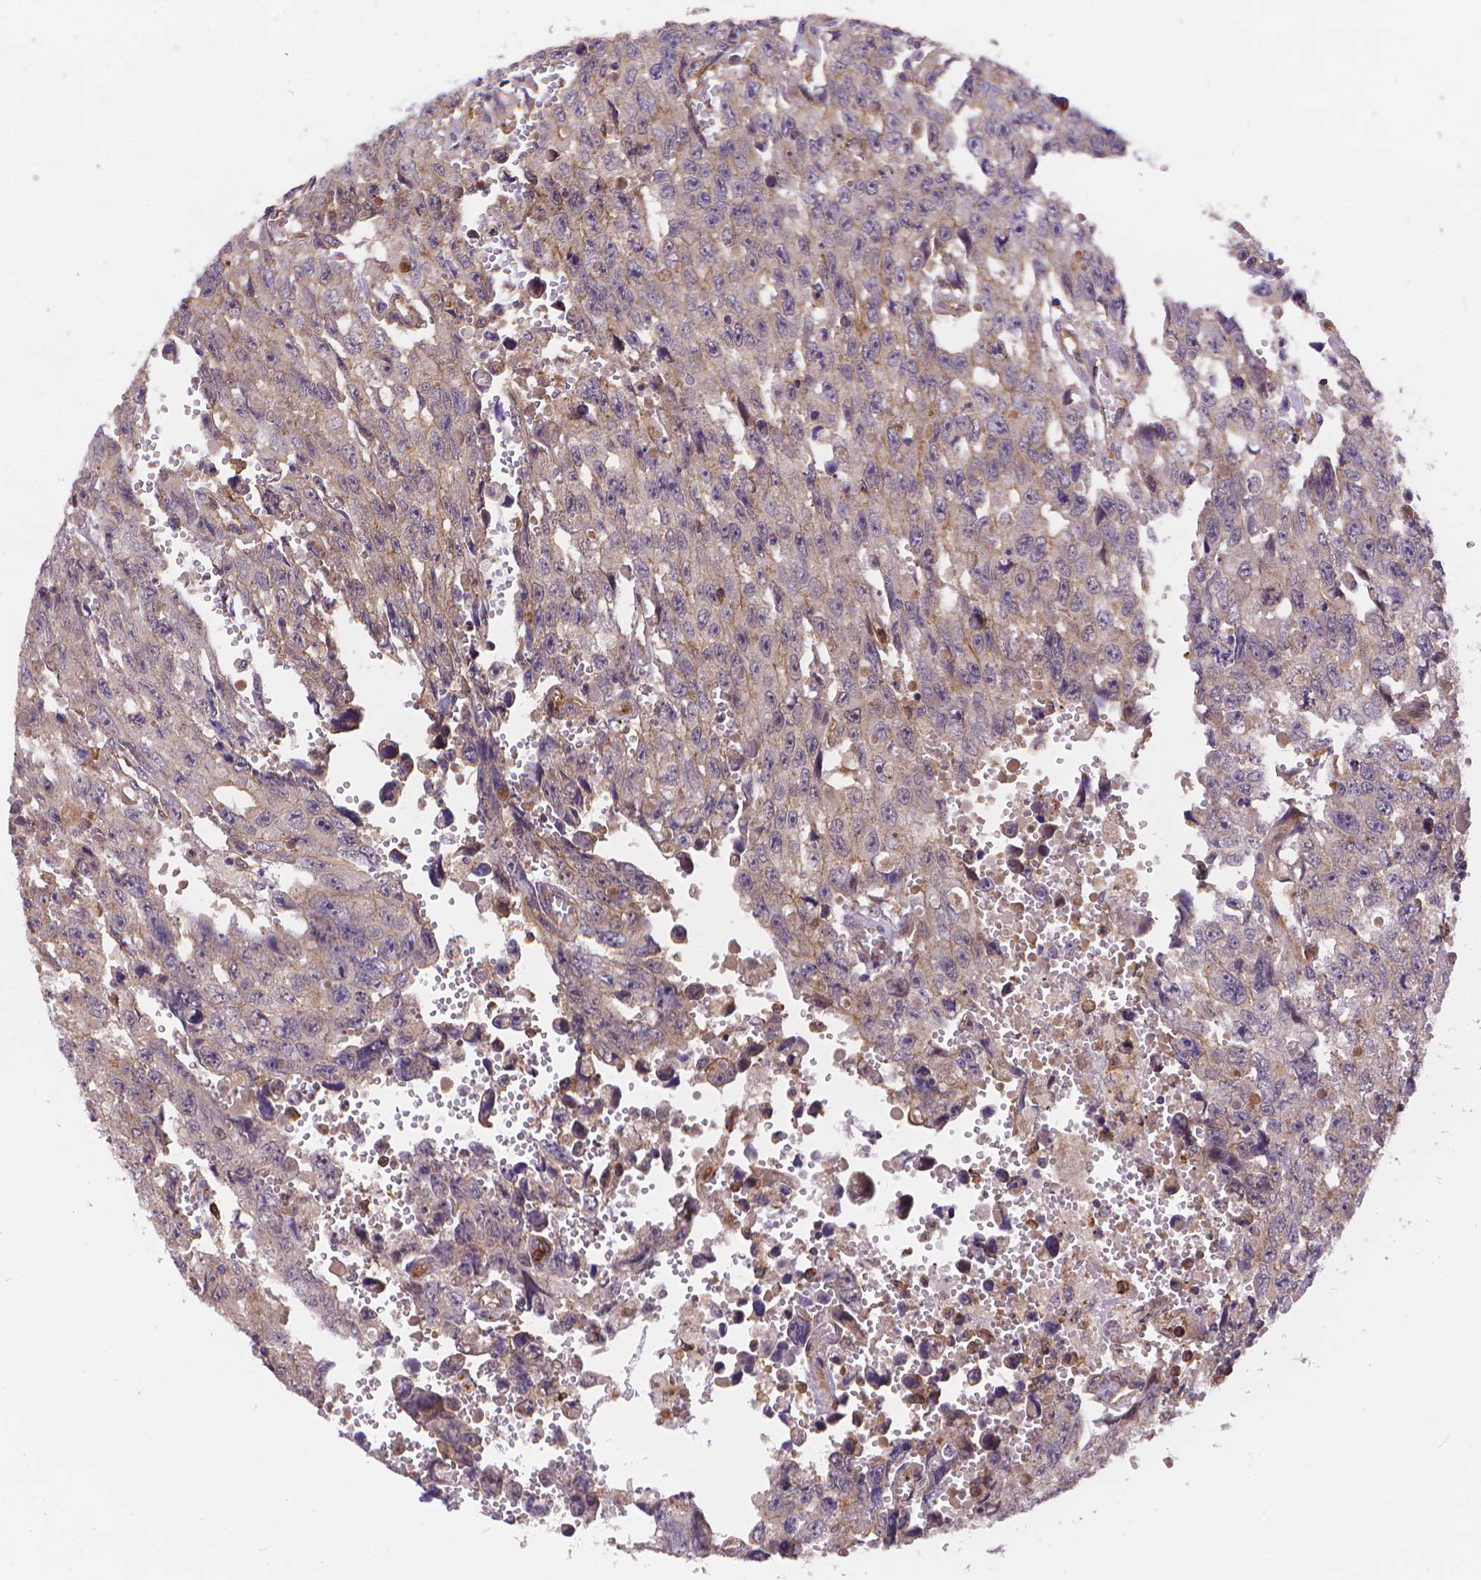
{"staining": {"intensity": "weak", "quantity": ">75%", "location": "cytoplasmic/membranous"}, "tissue": "testis cancer", "cell_type": "Tumor cells", "image_type": "cancer", "snomed": [{"axis": "morphology", "description": "Seminoma, NOS"}, {"axis": "topography", "description": "Testis"}], "caption": "This micrograph reveals immunohistochemistry (IHC) staining of human seminoma (testis), with low weak cytoplasmic/membranous staining in about >75% of tumor cells.", "gene": "ARAP1", "patient": {"sex": "male", "age": 26}}